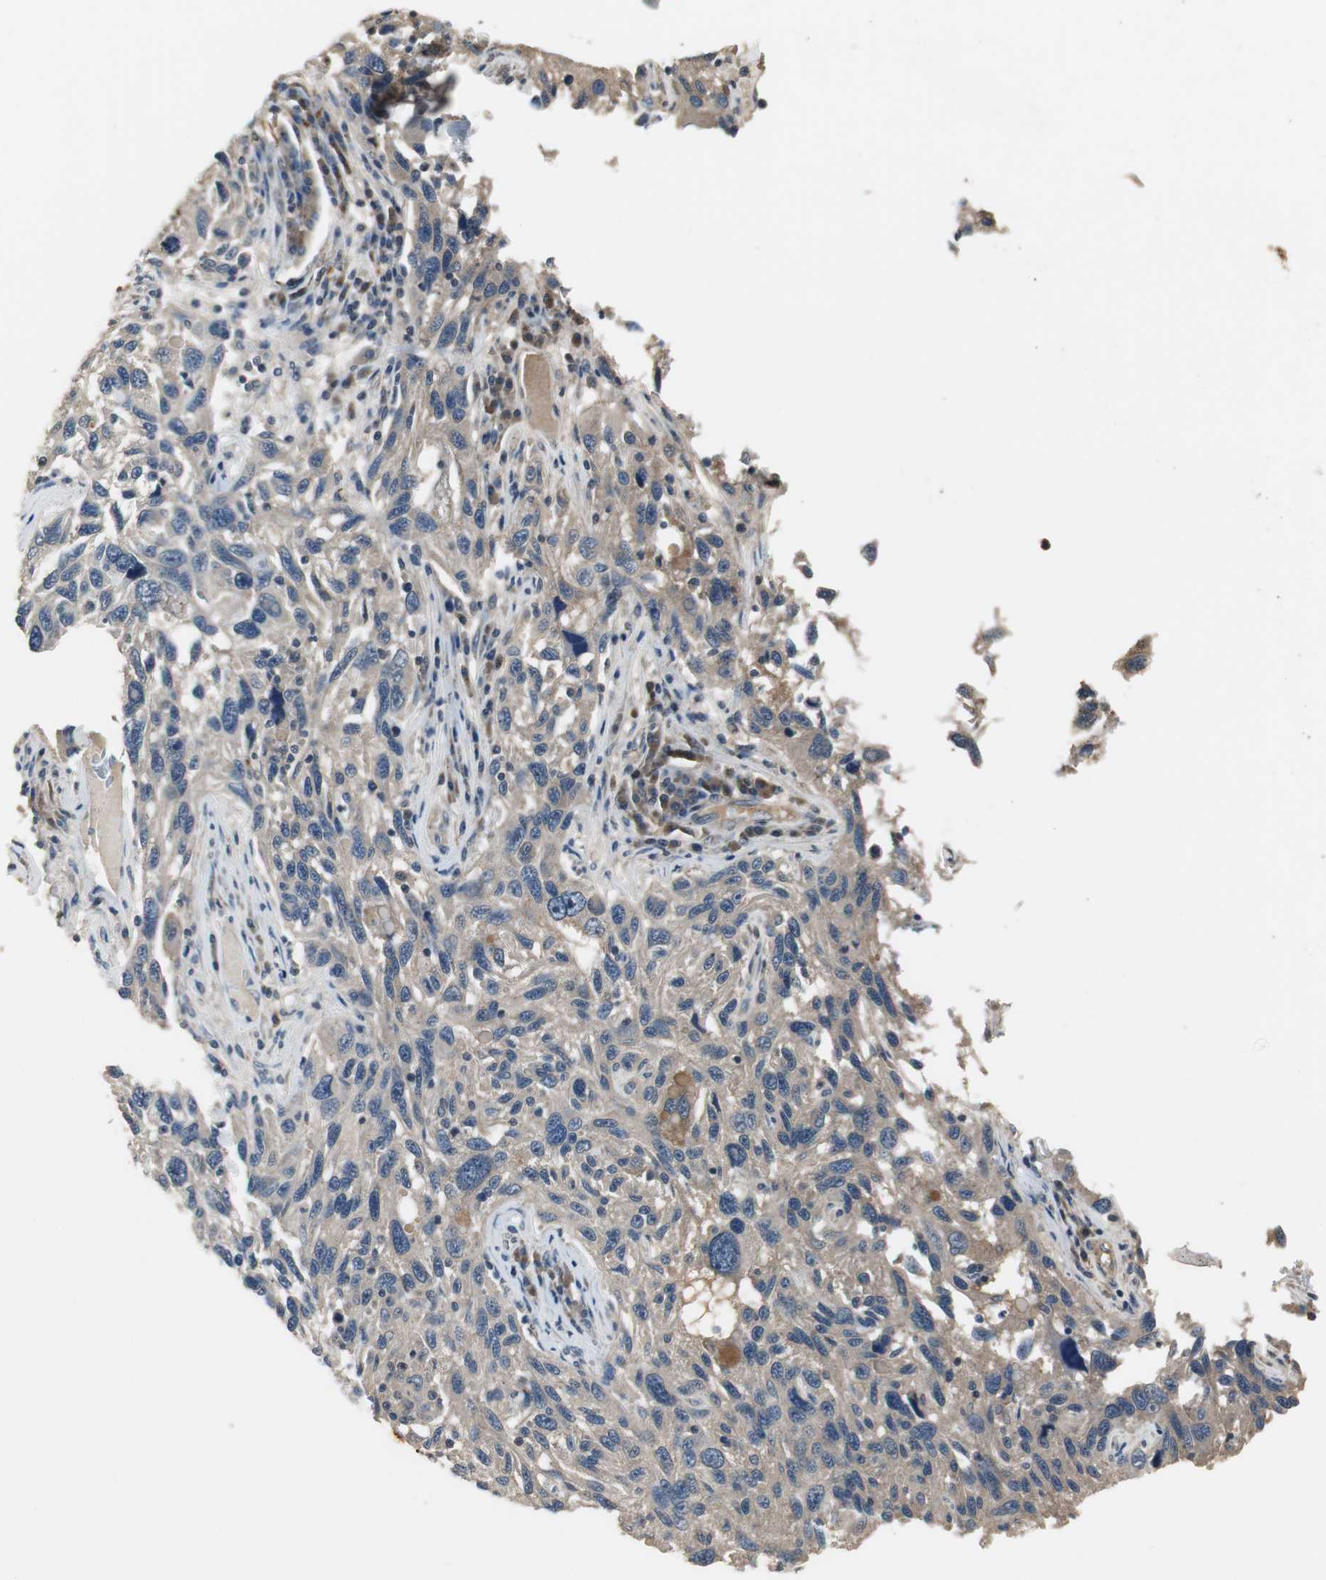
{"staining": {"intensity": "weak", "quantity": "25%-75%", "location": "cytoplasmic/membranous"}, "tissue": "melanoma", "cell_type": "Tumor cells", "image_type": "cancer", "snomed": [{"axis": "morphology", "description": "Malignant melanoma, NOS"}, {"axis": "topography", "description": "Skin"}], "caption": "Immunohistochemistry staining of melanoma, which exhibits low levels of weak cytoplasmic/membranous expression in about 25%-75% of tumor cells indicating weak cytoplasmic/membranous protein expression. The staining was performed using DAB (brown) for protein detection and nuclei were counterstained in hematoxylin (blue).", "gene": "PTPRN2", "patient": {"sex": "male", "age": 53}}